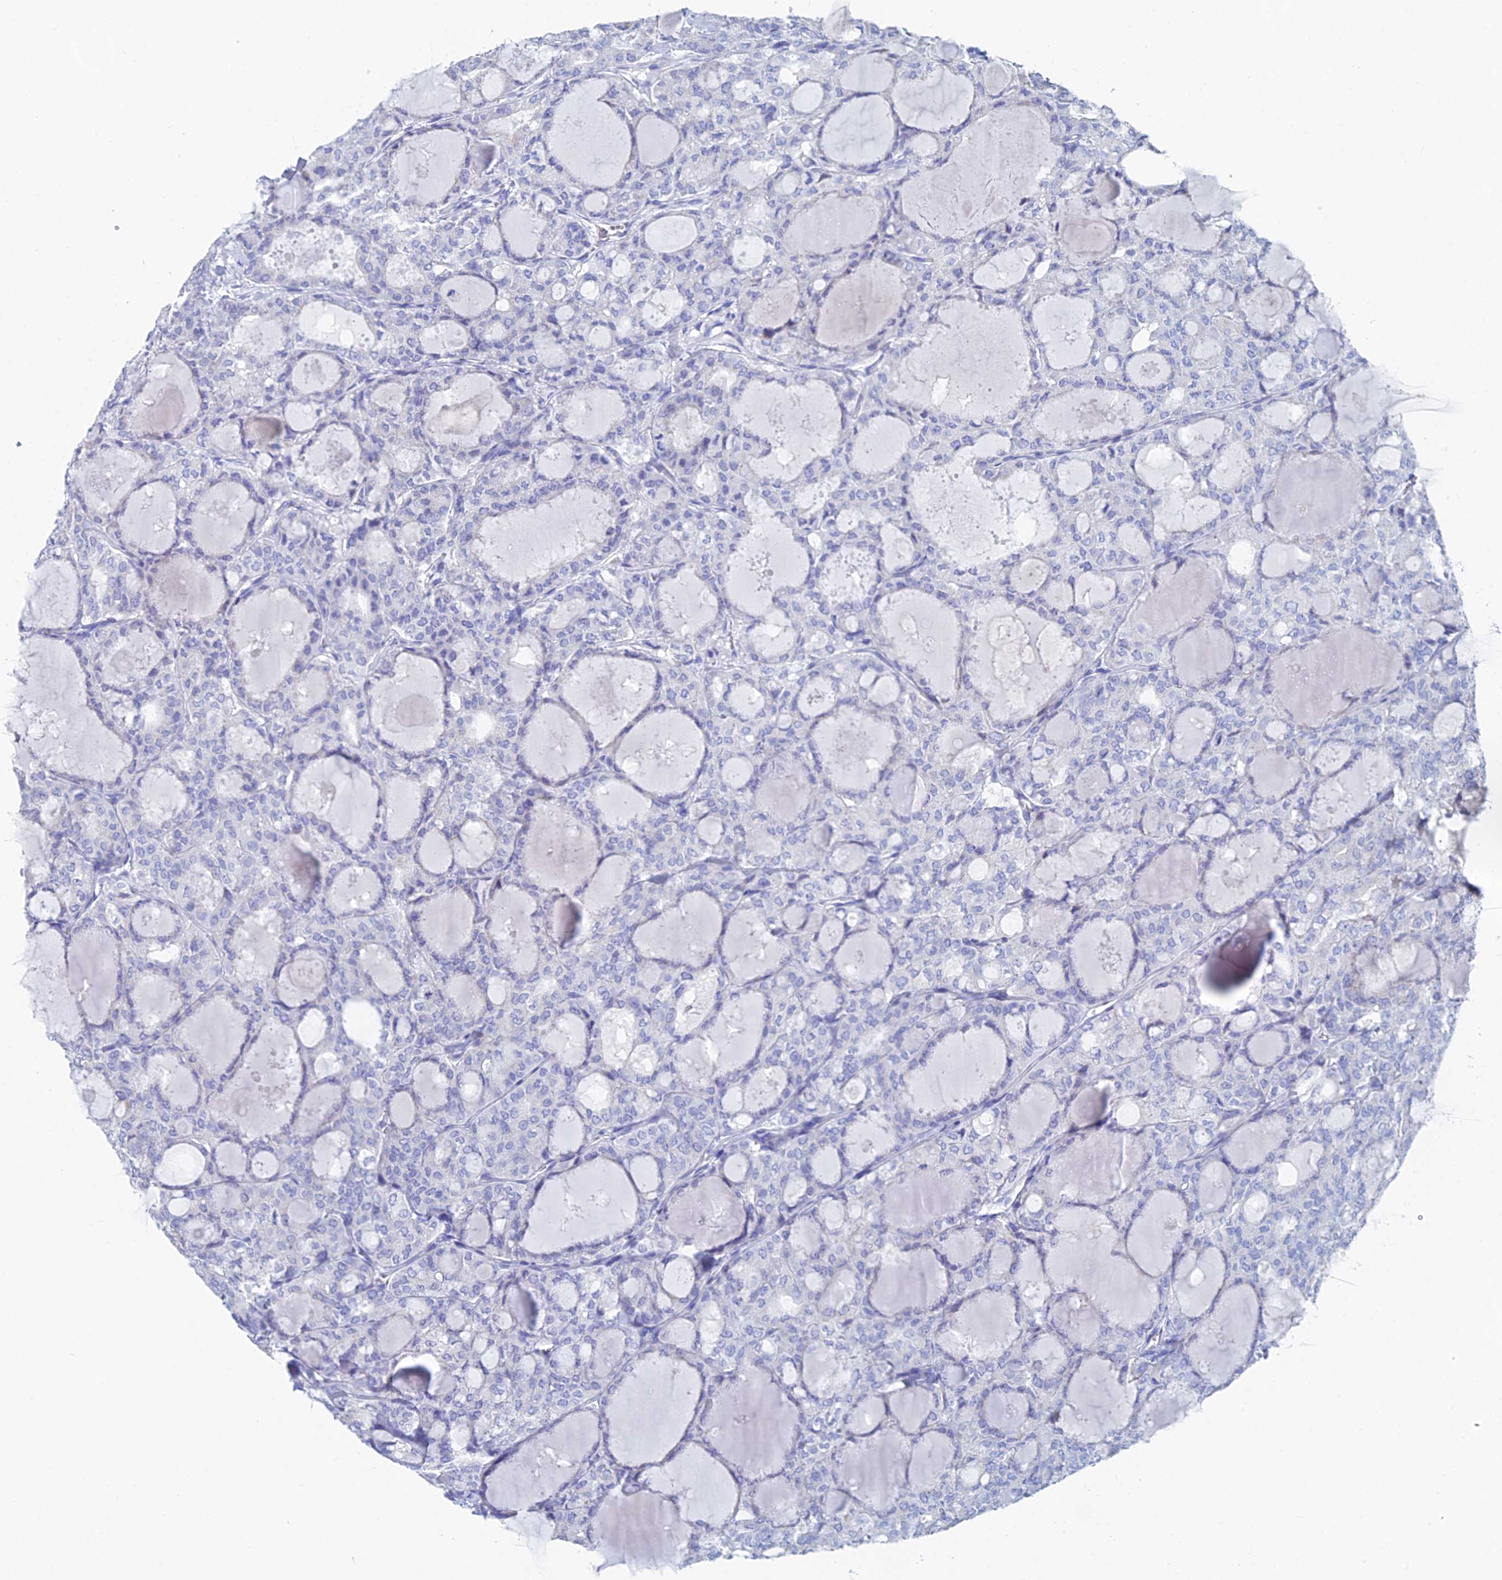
{"staining": {"intensity": "negative", "quantity": "none", "location": "none"}, "tissue": "thyroid cancer", "cell_type": "Tumor cells", "image_type": "cancer", "snomed": [{"axis": "morphology", "description": "Follicular adenoma carcinoma, NOS"}, {"axis": "topography", "description": "Thyroid gland"}], "caption": "DAB (3,3'-diaminobenzidine) immunohistochemical staining of human follicular adenoma carcinoma (thyroid) demonstrates no significant expression in tumor cells.", "gene": "KCNK18", "patient": {"sex": "male", "age": 75}}